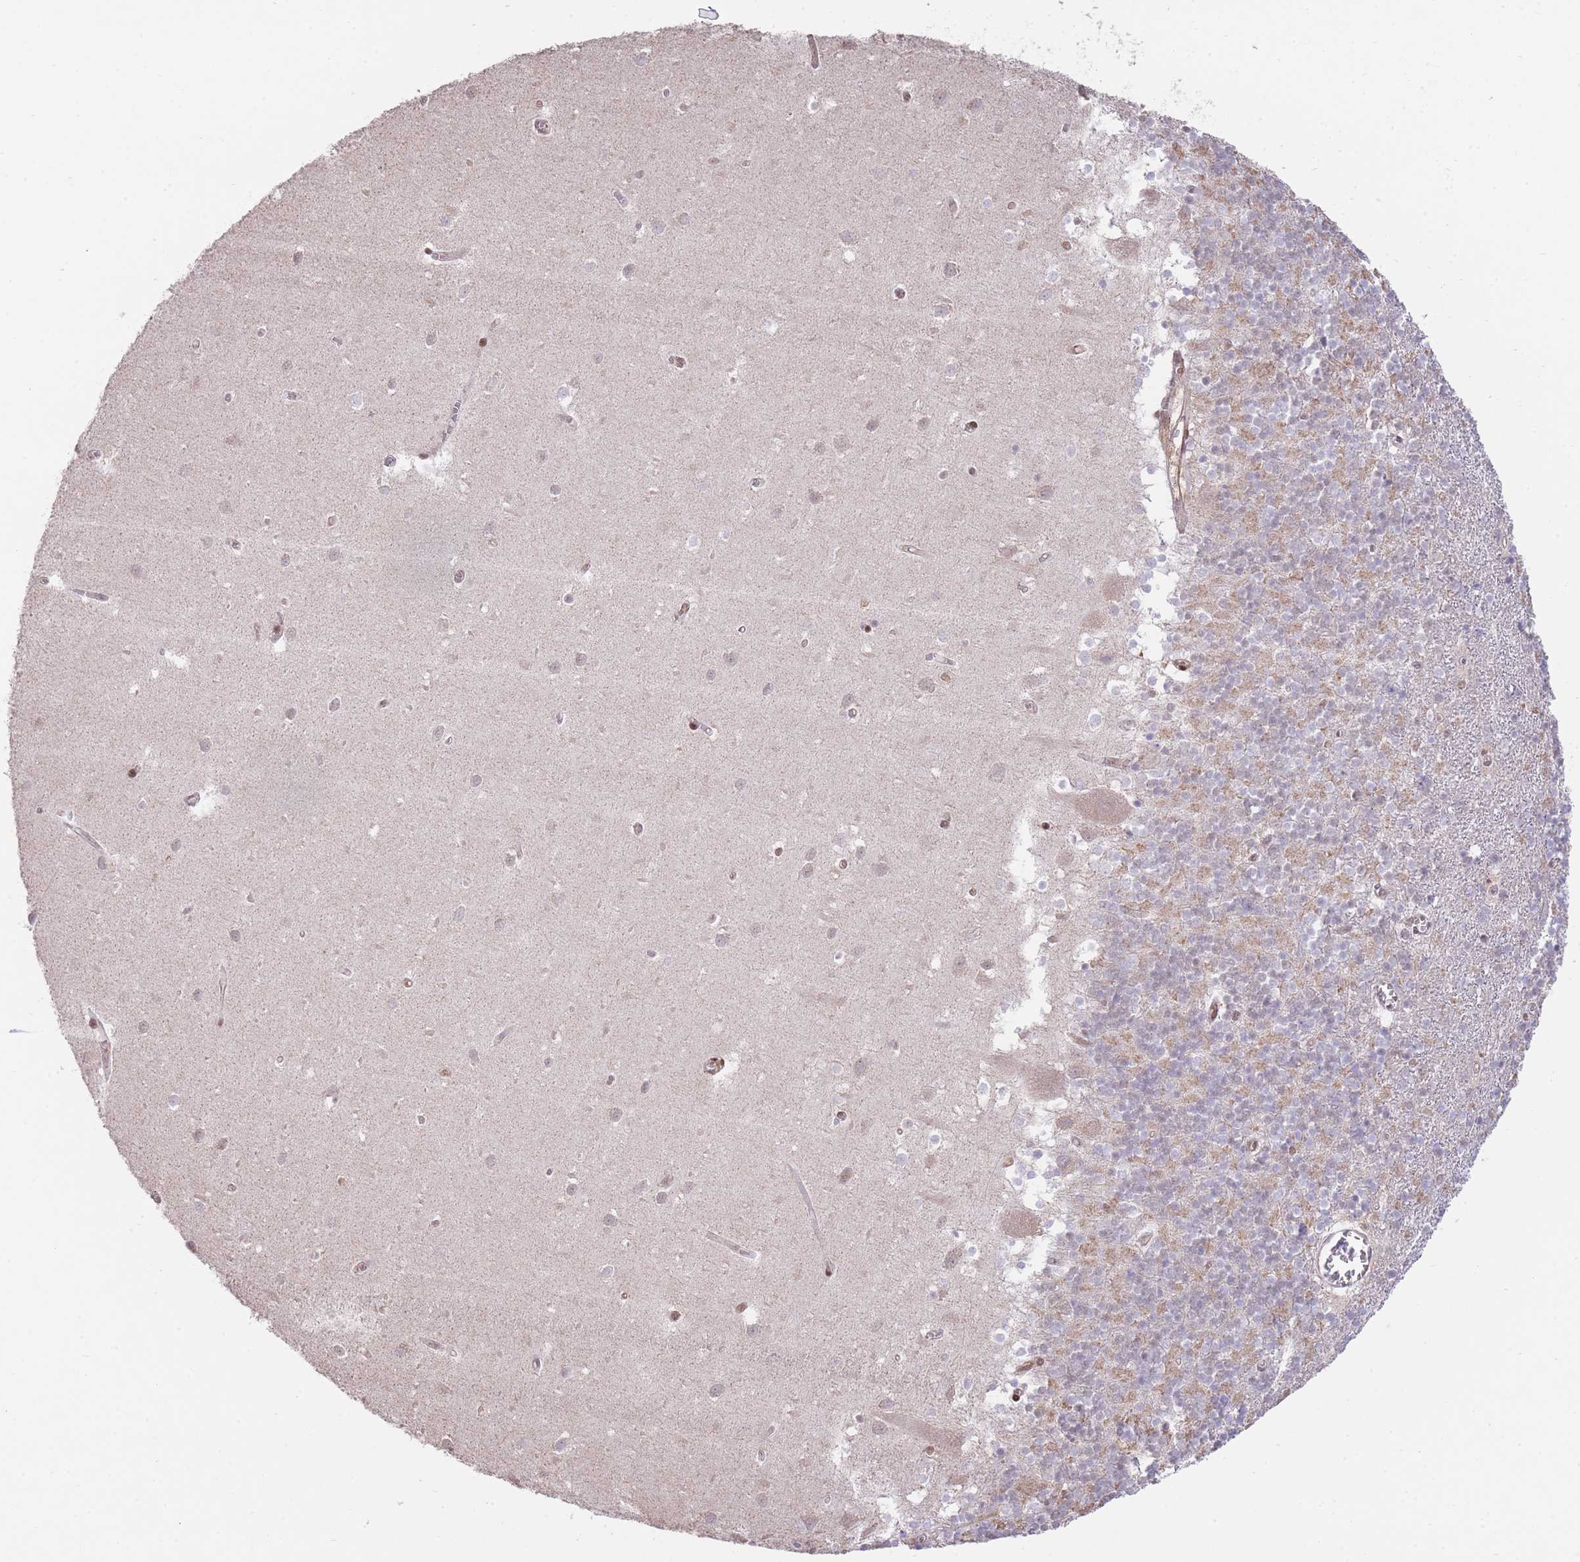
{"staining": {"intensity": "weak", "quantity": "25%-75%", "location": "cytoplasmic/membranous"}, "tissue": "cerebellum", "cell_type": "Cells in granular layer", "image_type": "normal", "snomed": [{"axis": "morphology", "description": "Normal tissue, NOS"}, {"axis": "topography", "description": "Cerebellum"}], "caption": "Immunohistochemistry (IHC) photomicrograph of benign human cerebellum stained for a protein (brown), which demonstrates low levels of weak cytoplasmic/membranous positivity in about 25%-75% of cells in granular layer.", "gene": "CARD8", "patient": {"sex": "male", "age": 54}}